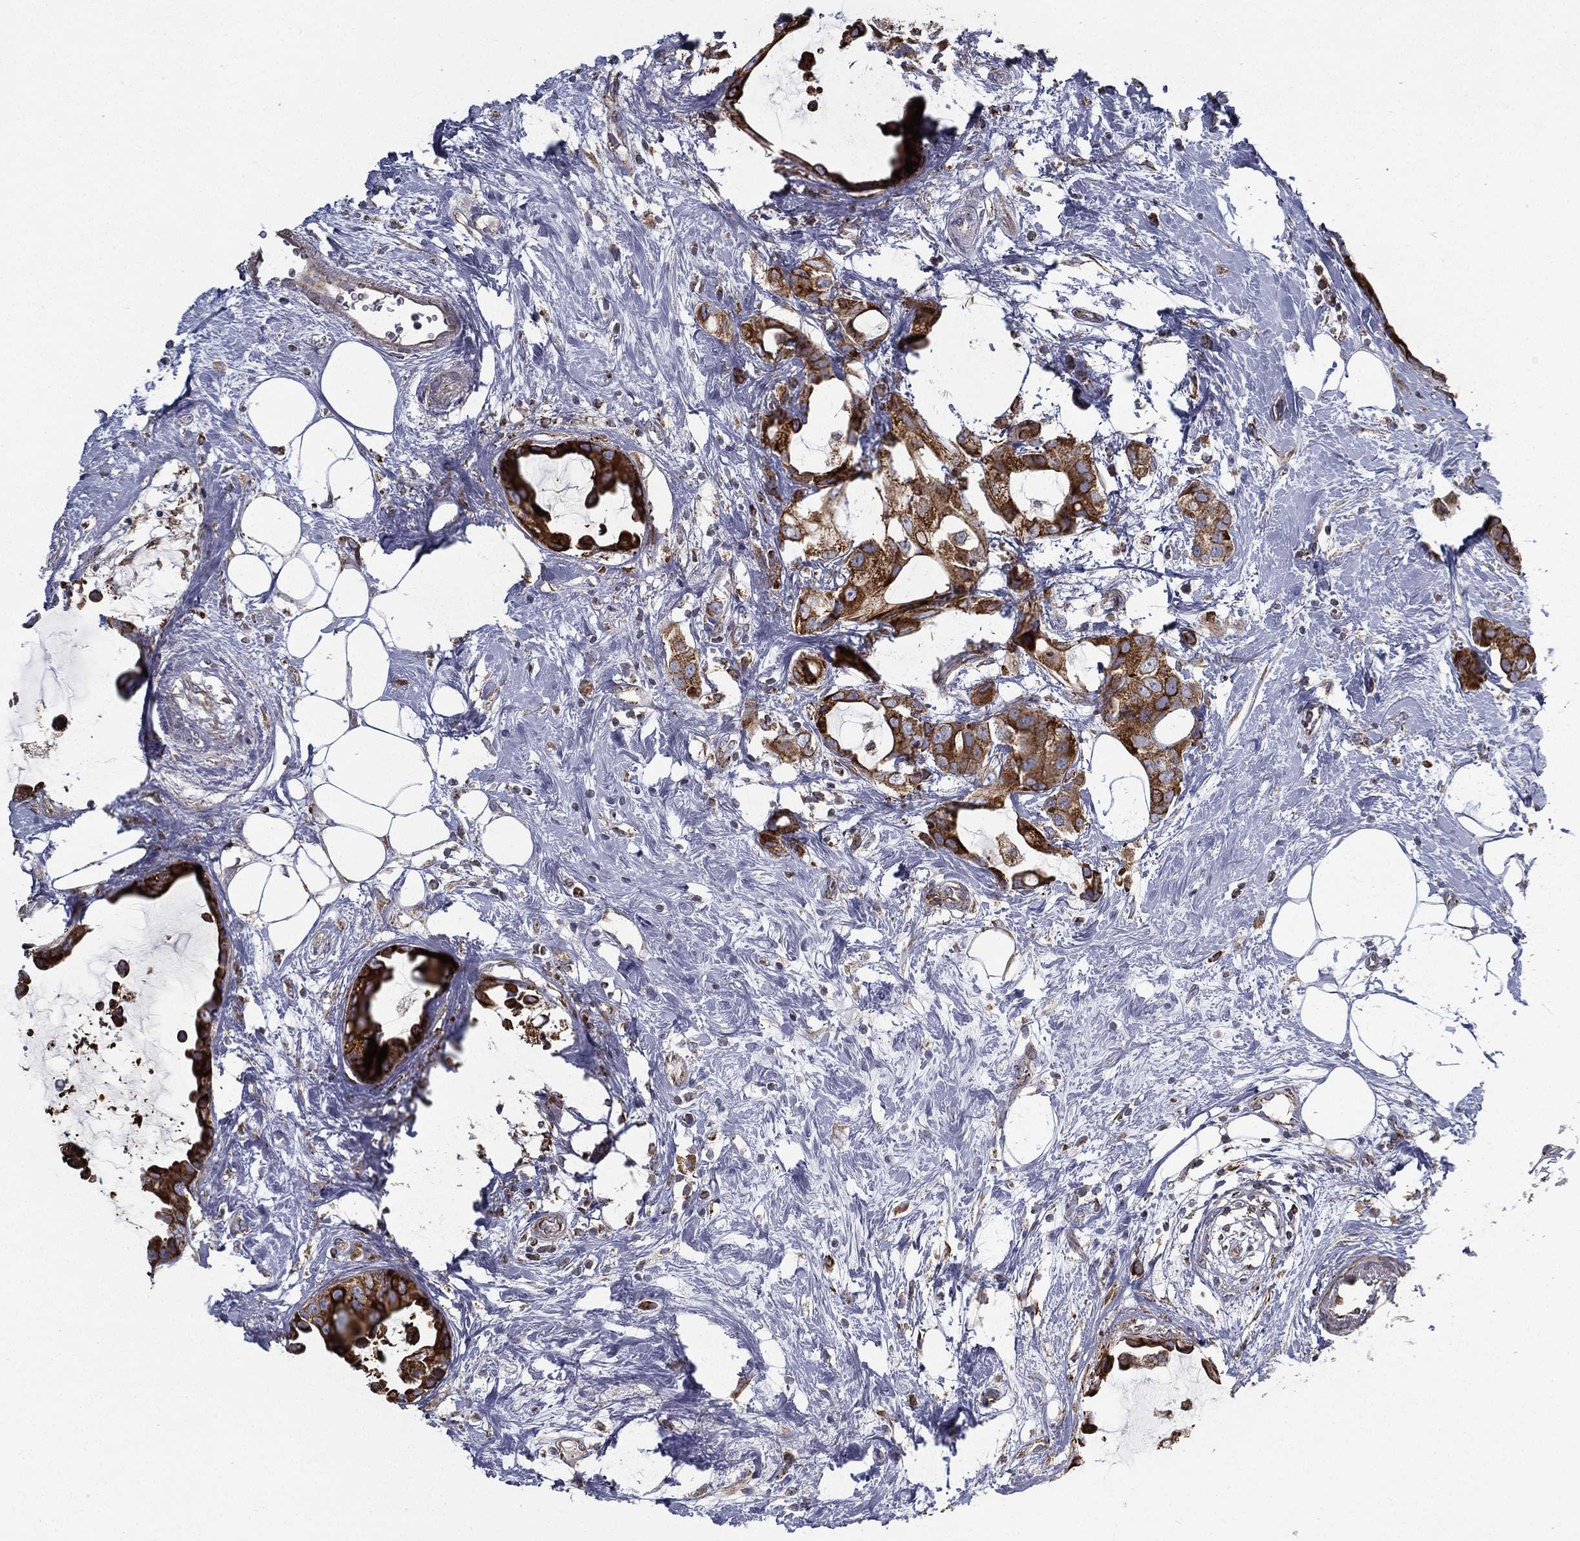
{"staining": {"intensity": "strong", "quantity": "25%-75%", "location": "cytoplasmic/membranous"}, "tissue": "breast cancer", "cell_type": "Tumor cells", "image_type": "cancer", "snomed": [{"axis": "morphology", "description": "Duct carcinoma"}, {"axis": "topography", "description": "Breast"}], "caption": "Immunohistochemical staining of human breast cancer (infiltrating ductal carcinoma) demonstrates strong cytoplasmic/membranous protein staining in approximately 25%-75% of tumor cells.", "gene": "MT-CYB", "patient": {"sex": "female", "age": 45}}